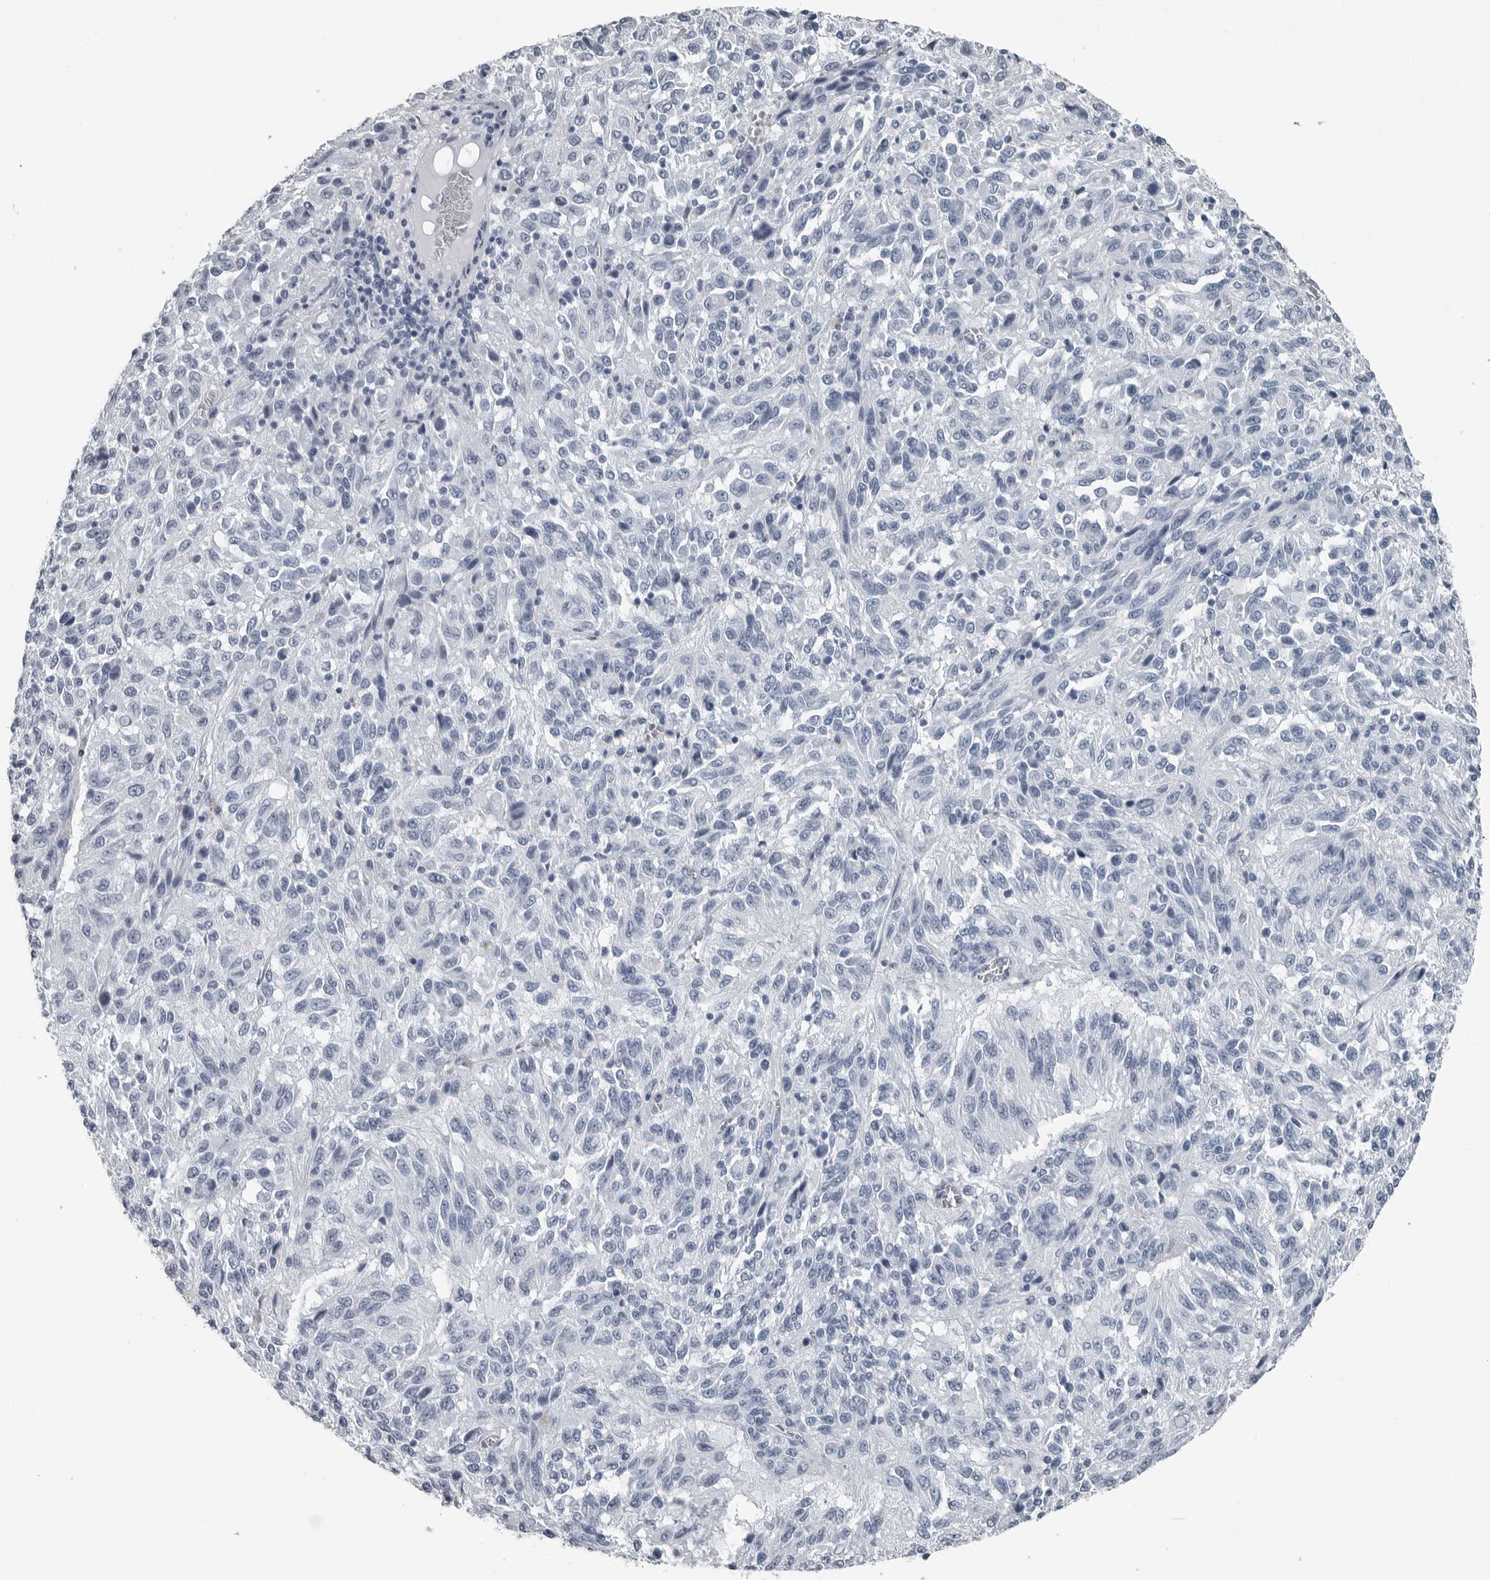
{"staining": {"intensity": "negative", "quantity": "none", "location": "none"}, "tissue": "melanoma", "cell_type": "Tumor cells", "image_type": "cancer", "snomed": [{"axis": "morphology", "description": "Malignant melanoma, Metastatic site"}, {"axis": "topography", "description": "Lung"}], "caption": "The histopathology image exhibits no staining of tumor cells in melanoma. (Stains: DAB (3,3'-diaminobenzidine) immunohistochemistry with hematoxylin counter stain, Microscopy: brightfield microscopy at high magnification).", "gene": "SPINK1", "patient": {"sex": "male", "age": 64}}